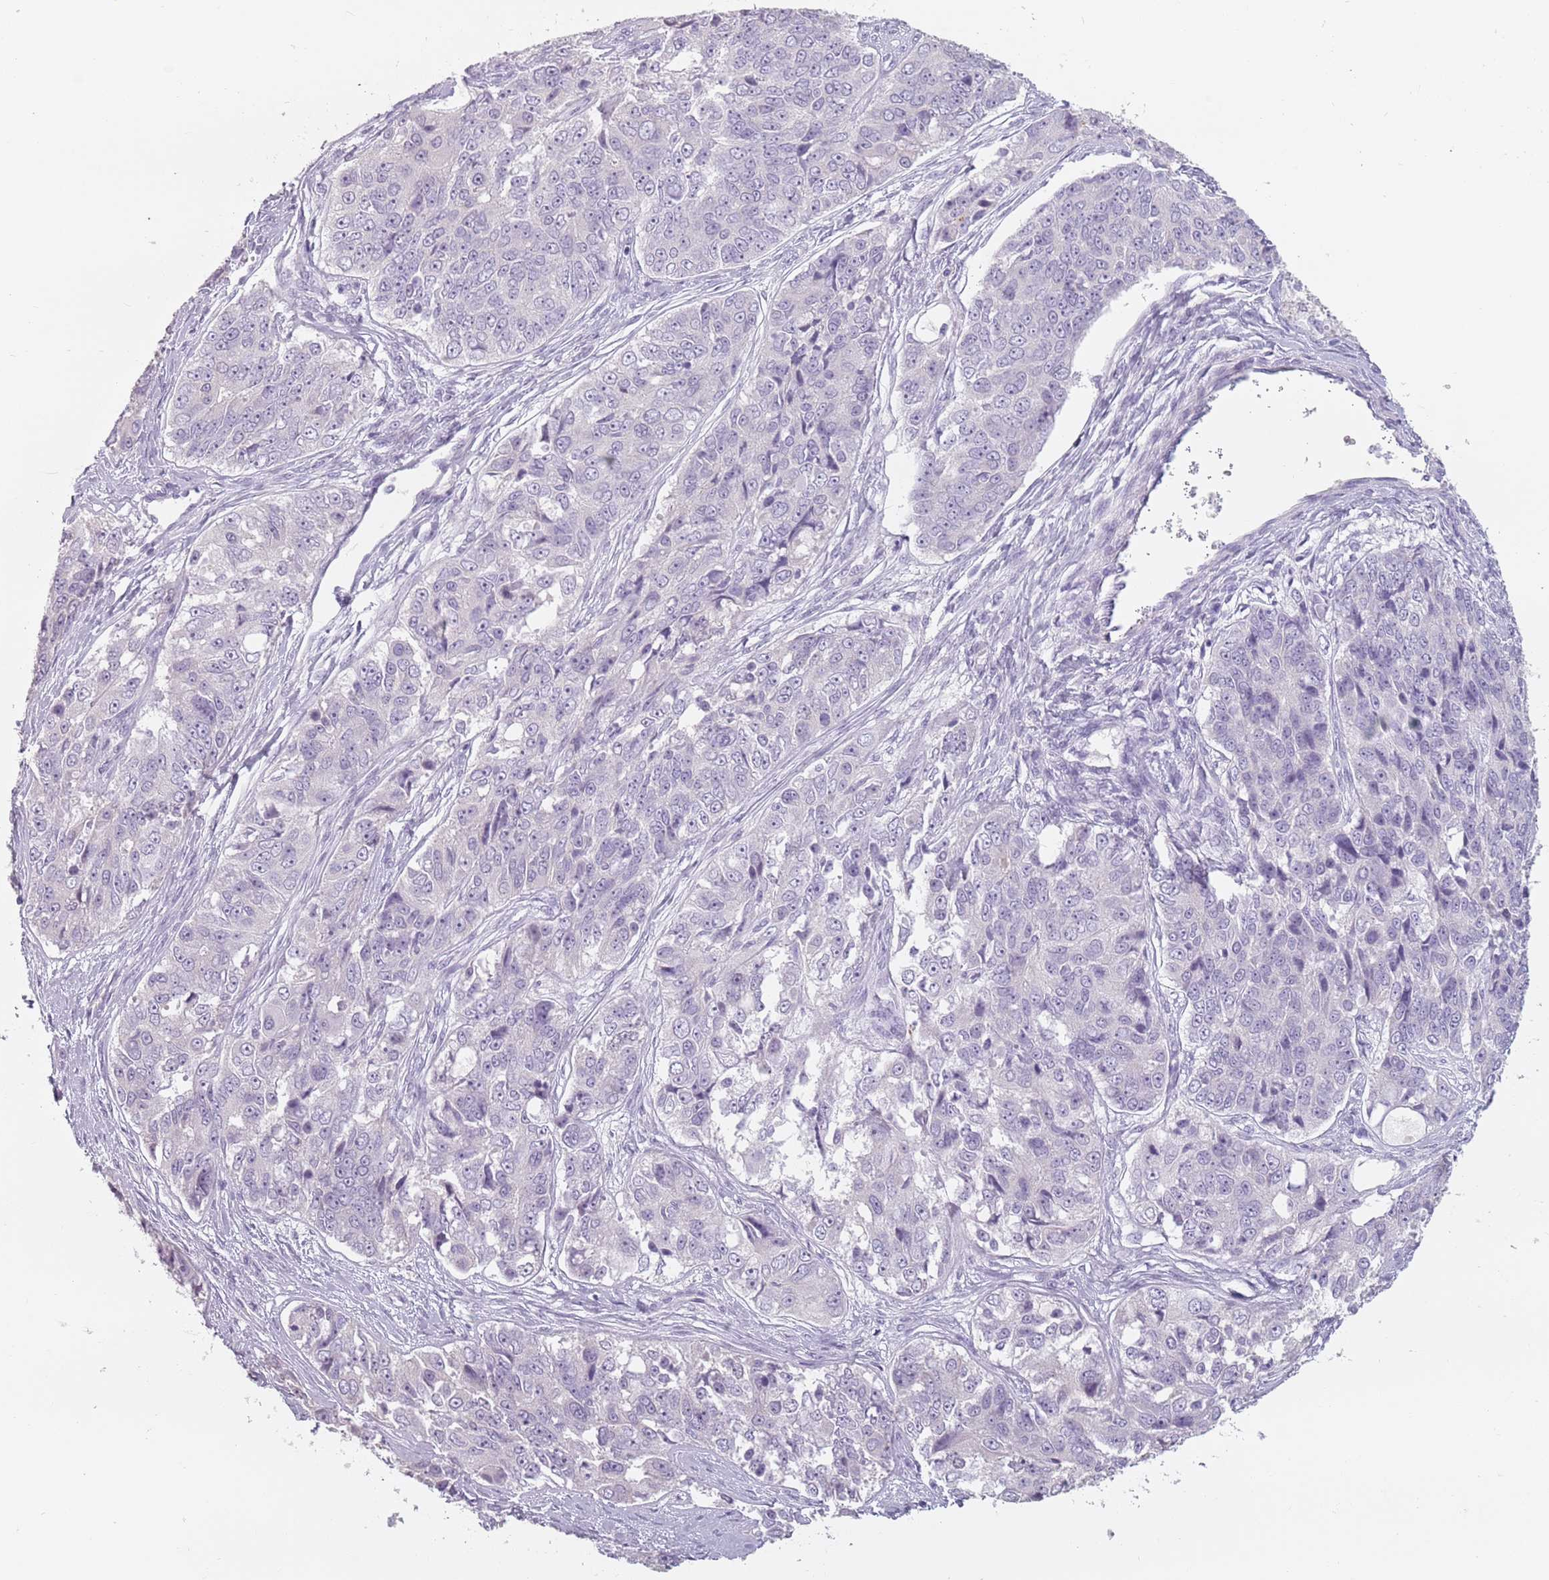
{"staining": {"intensity": "negative", "quantity": "none", "location": "none"}, "tissue": "ovarian cancer", "cell_type": "Tumor cells", "image_type": "cancer", "snomed": [{"axis": "morphology", "description": "Carcinoma, endometroid"}, {"axis": "topography", "description": "Ovary"}], "caption": "This is an immunohistochemistry micrograph of human ovarian cancer. There is no expression in tumor cells.", "gene": "CEP19", "patient": {"sex": "female", "age": 51}}